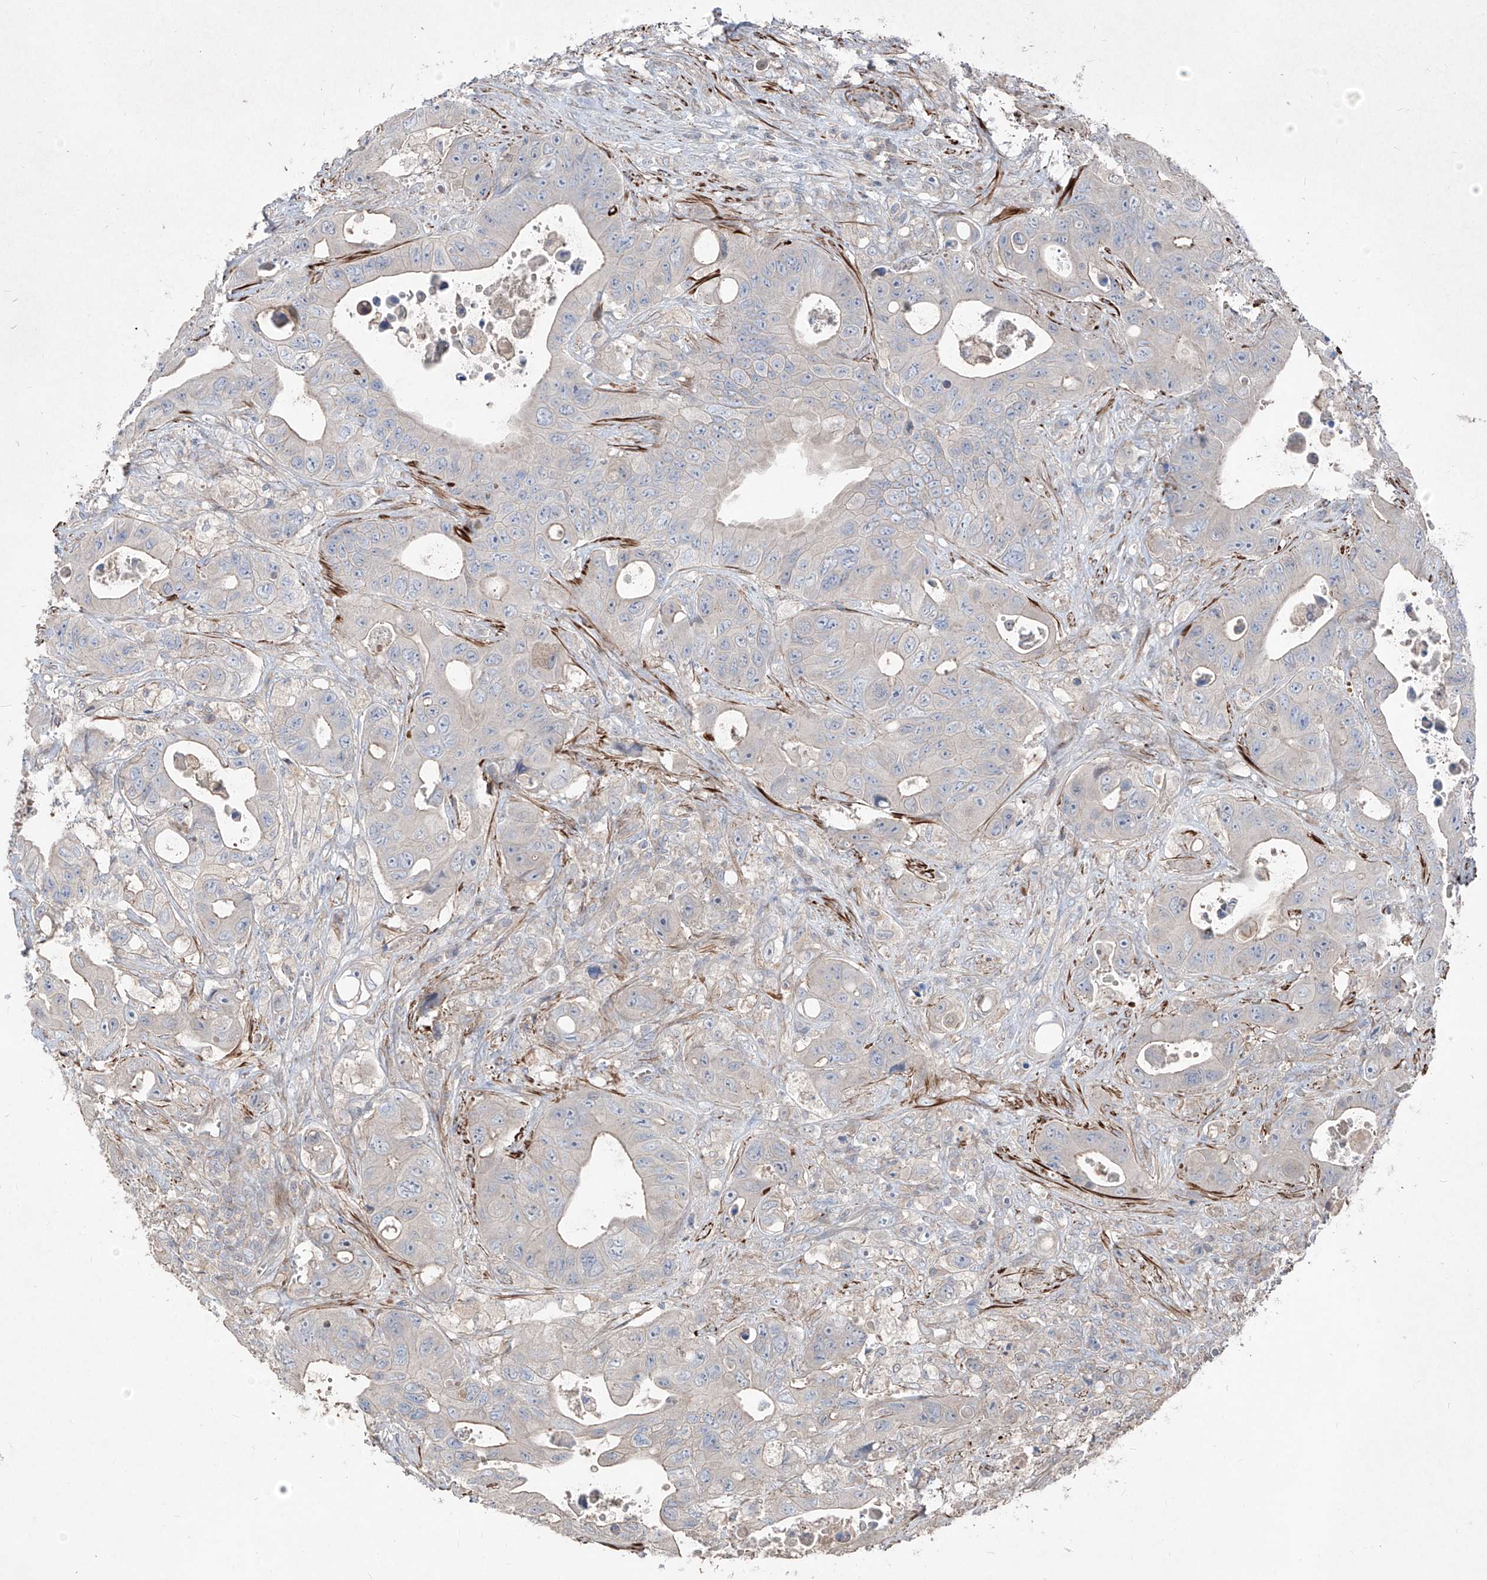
{"staining": {"intensity": "negative", "quantity": "none", "location": "none"}, "tissue": "colorectal cancer", "cell_type": "Tumor cells", "image_type": "cancer", "snomed": [{"axis": "morphology", "description": "Adenocarcinoma, NOS"}, {"axis": "topography", "description": "Colon"}], "caption": "Immunohistochemistry (IHC) photomicrograph of neoplastic tissue: human adenocarcinoma (colorectal) stained with DAB (3,3'-diaminobenzidine) displays no significant protein positivity in tumor cells.", "gene": "UFD1", "patient": {"sex": "female", "age": 46}}